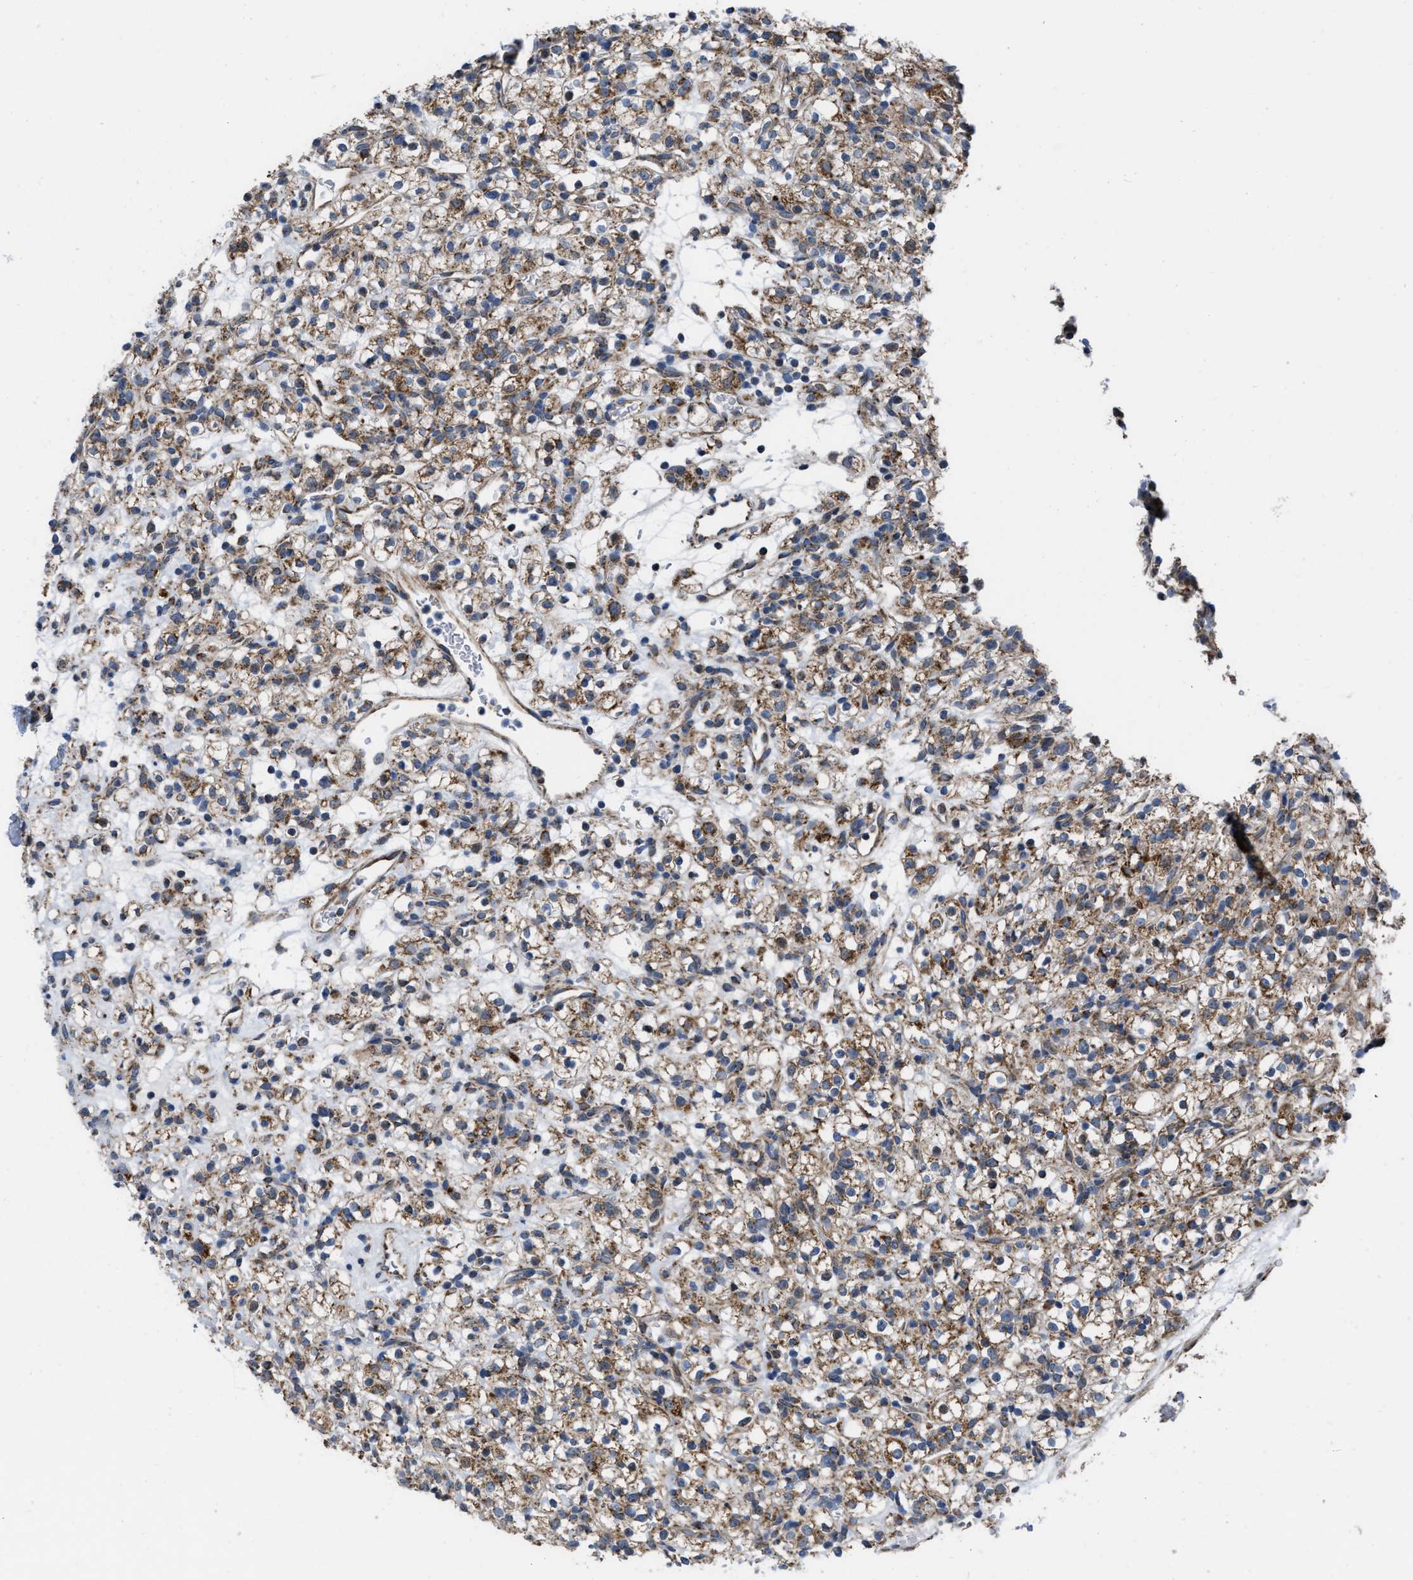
{"staining": {"intensity": "moderate", "quantity": ">75%", "location": "cytoplasmic/membranous"}, "tissue": "renal cancer", "cell_type": "Tumor cells", "image_type": "cancer", "snomed": [{"axis": "morphology", "description": "Normal tissue, NOS"}, {"axis": "morphology", "description": "Adenocarcinoma, NOS"}, {"axis": "topography", "description": "Kidney"}], "caption": "Immunohistochemical staining of human renal adenocarcinoma shows moderate cytoplasmic/membranous protein expression in approximately >75% of tumor cells.", "gene": "AKAP1", "patient": {"sex": "female", "age": 72}}